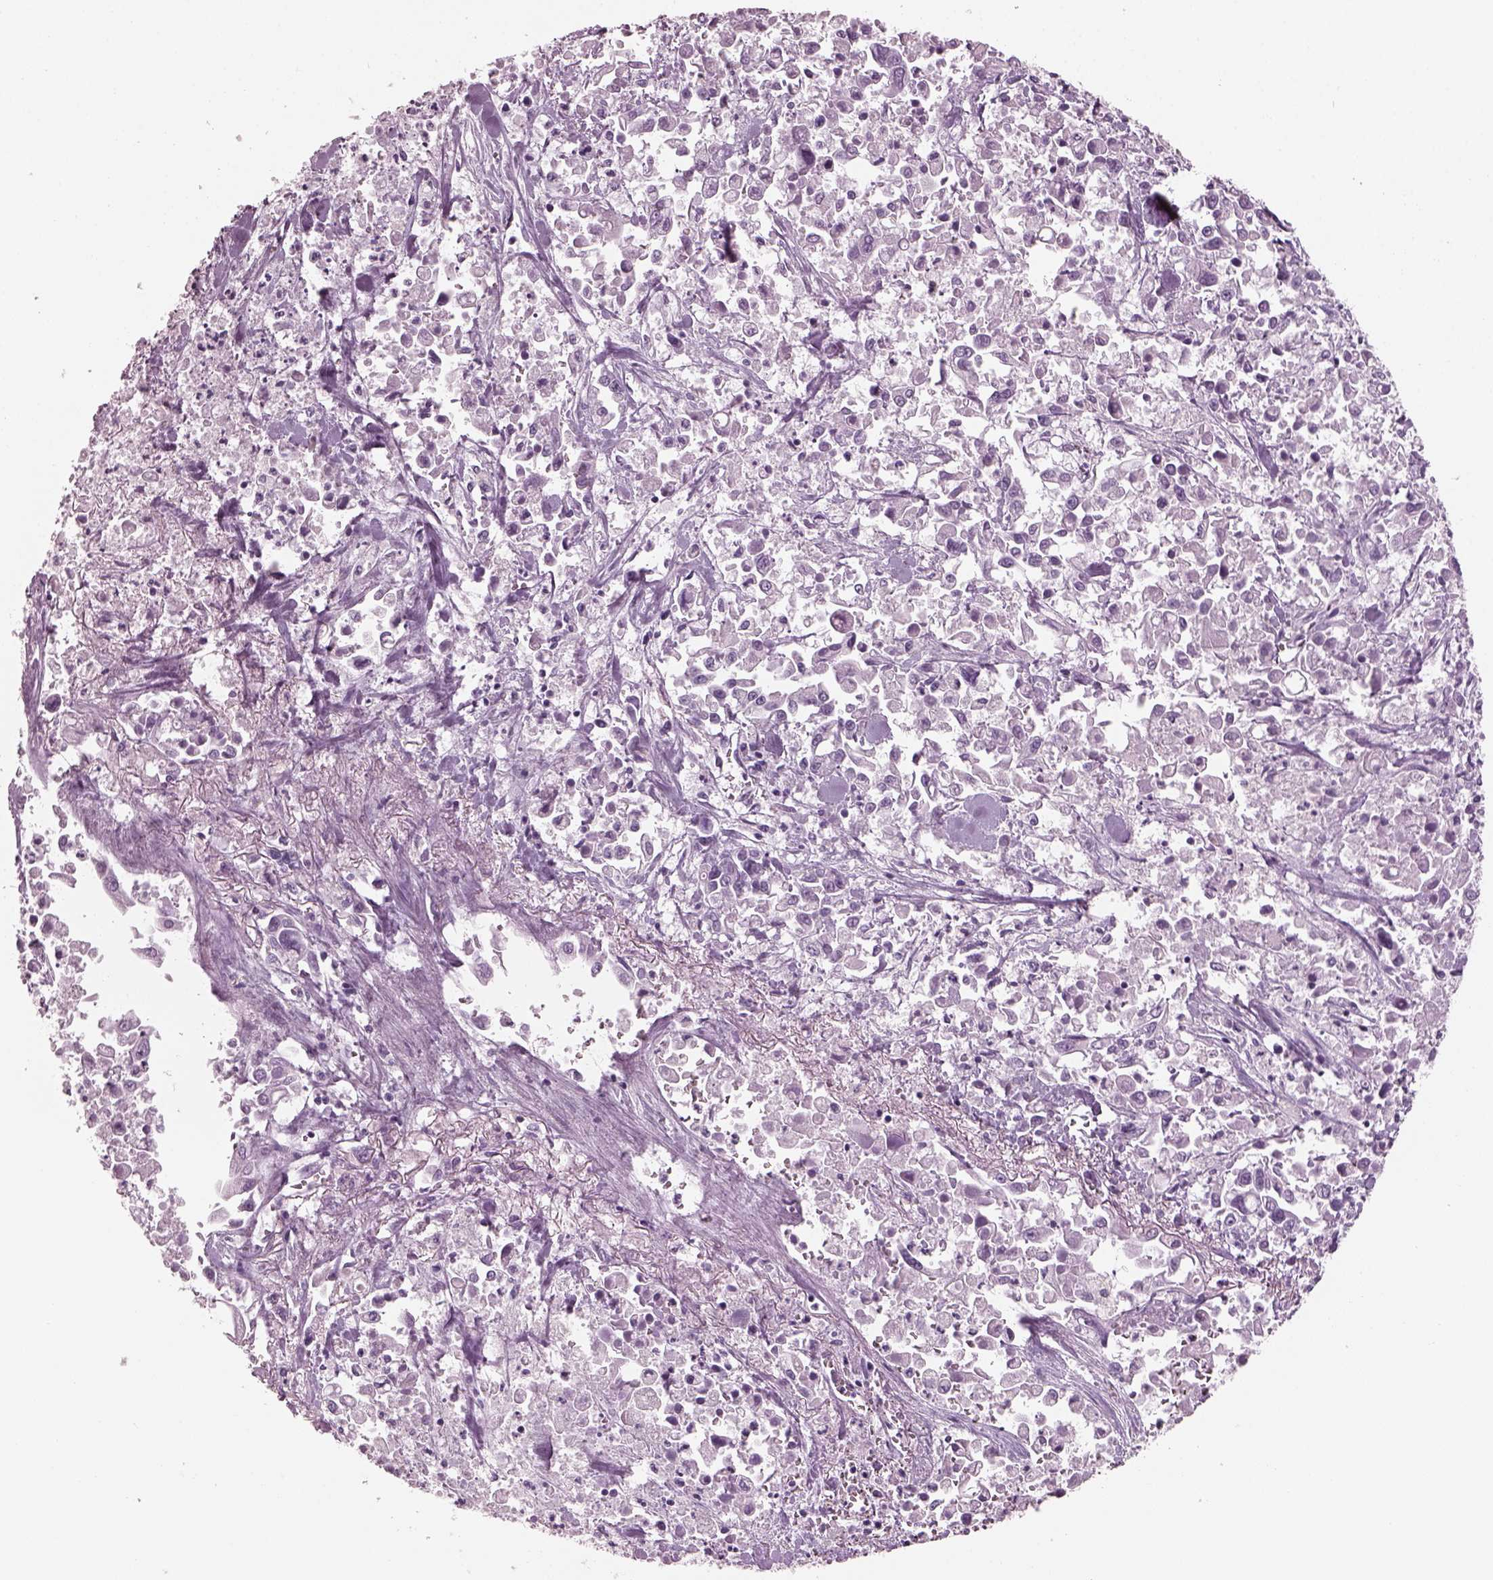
{"staining": {"intensity": "negative", "quantity": "none", "location": "none"}, "tissue": "pancreatic cancer", "cell_type": "Tumor cells", "image_type": "cancer", "snomed": [{"axis": "morphology", "description": "Adenocarcinoma, NOS"}, {"axis": "topography", "description": "Pancreas"}], "caption": "Immunohistochemistry (IHC) of adenocarcinoma (pancreatic) reveals no staining in tumor cells.", "gene": "PDC", "patient": {"sex": "female", "age": 83}}